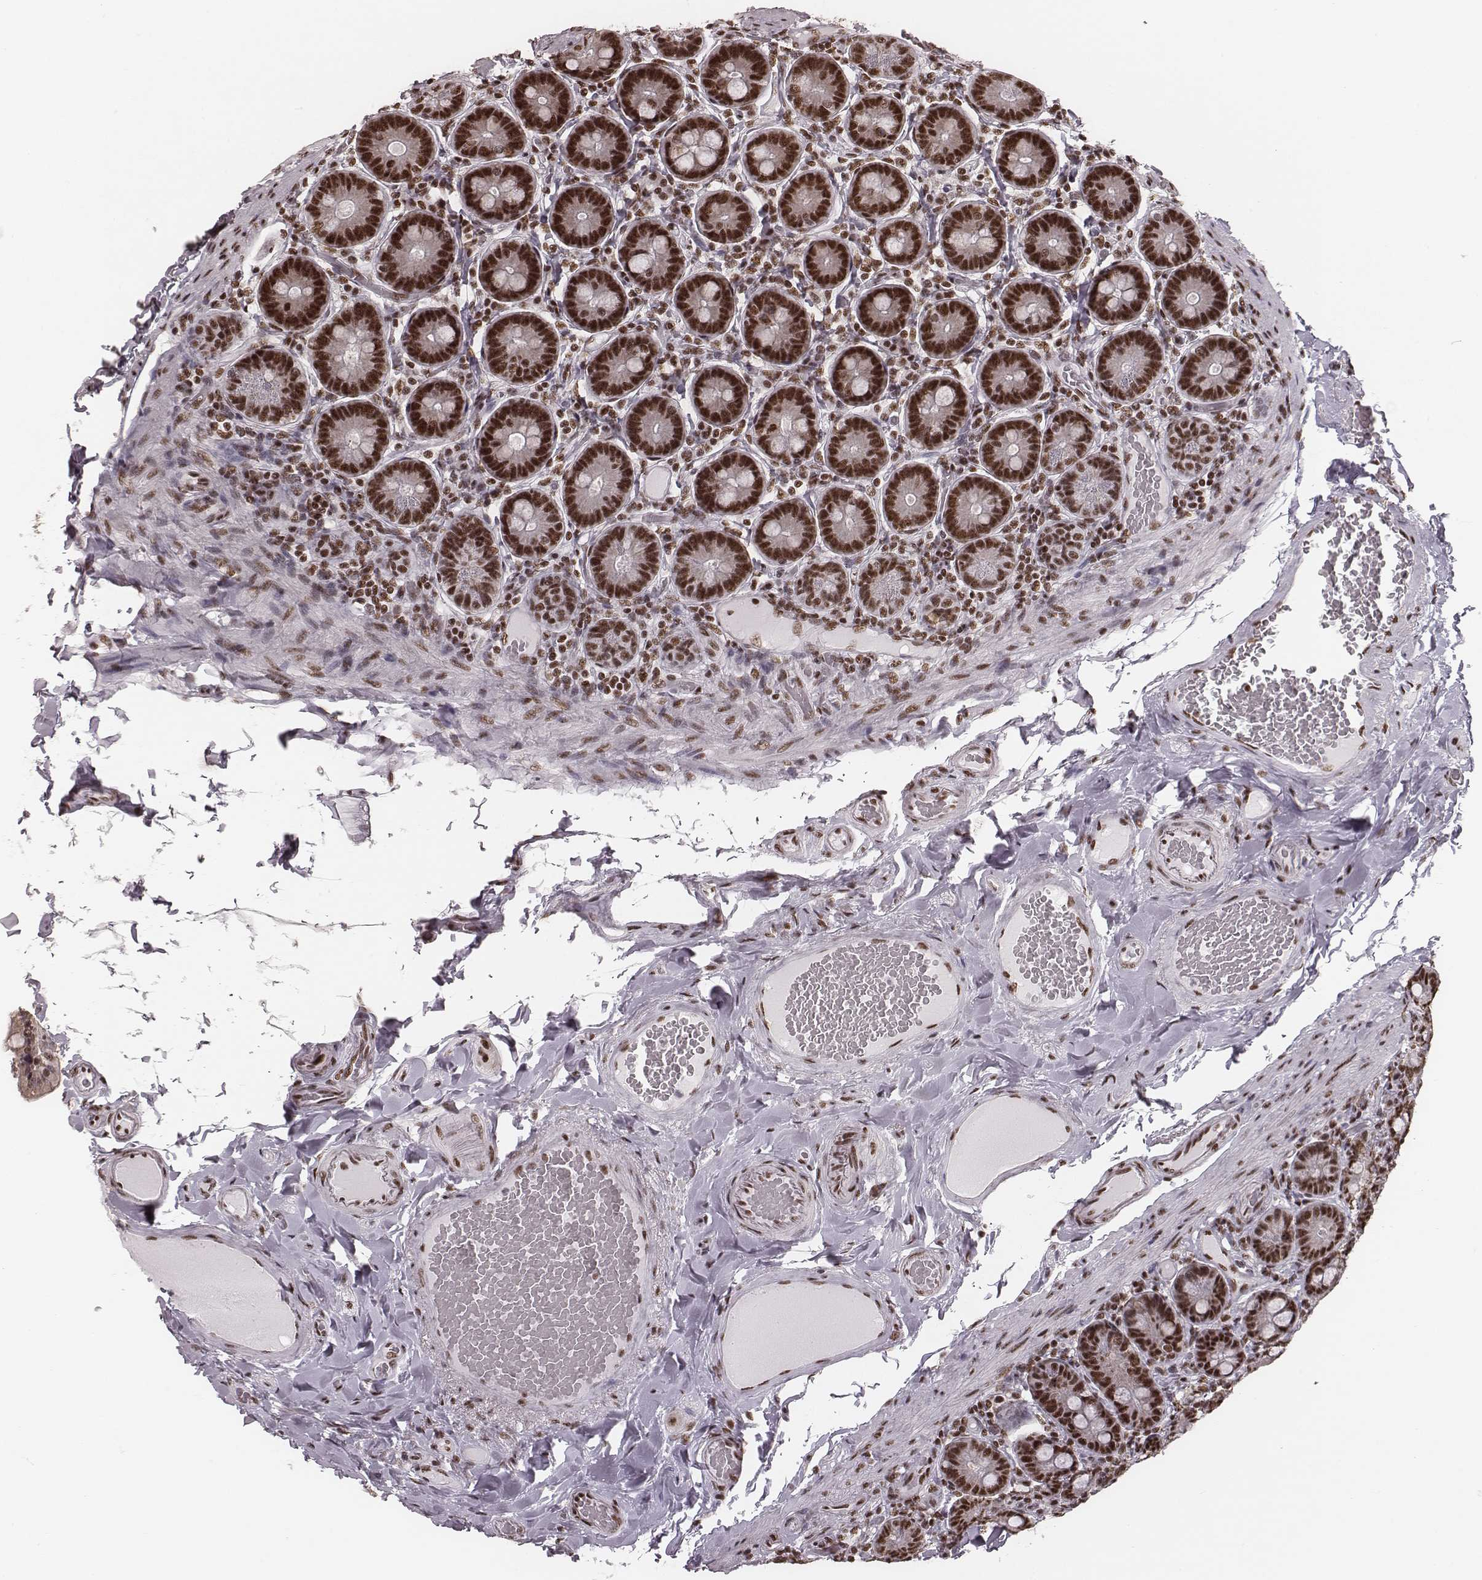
{"staining": {"intensity": "strong", "quantity": ">75%", "location": "nuclear"}, "tissue": "duodenum", "cell_type": "Glandular cells", "image_type": "normal", "snomed": [{"axis": "morphology", "description": "Normal tissue, NOS"}, {"axis": "topography", "description": "Duodenum"}], "caption": "Glandular cells display strong nuclear staining in approximately >75% of cells in unremarkable duodenum.", "gene": "LUC7L", "patient": {"sex": "female", "age": 62}}